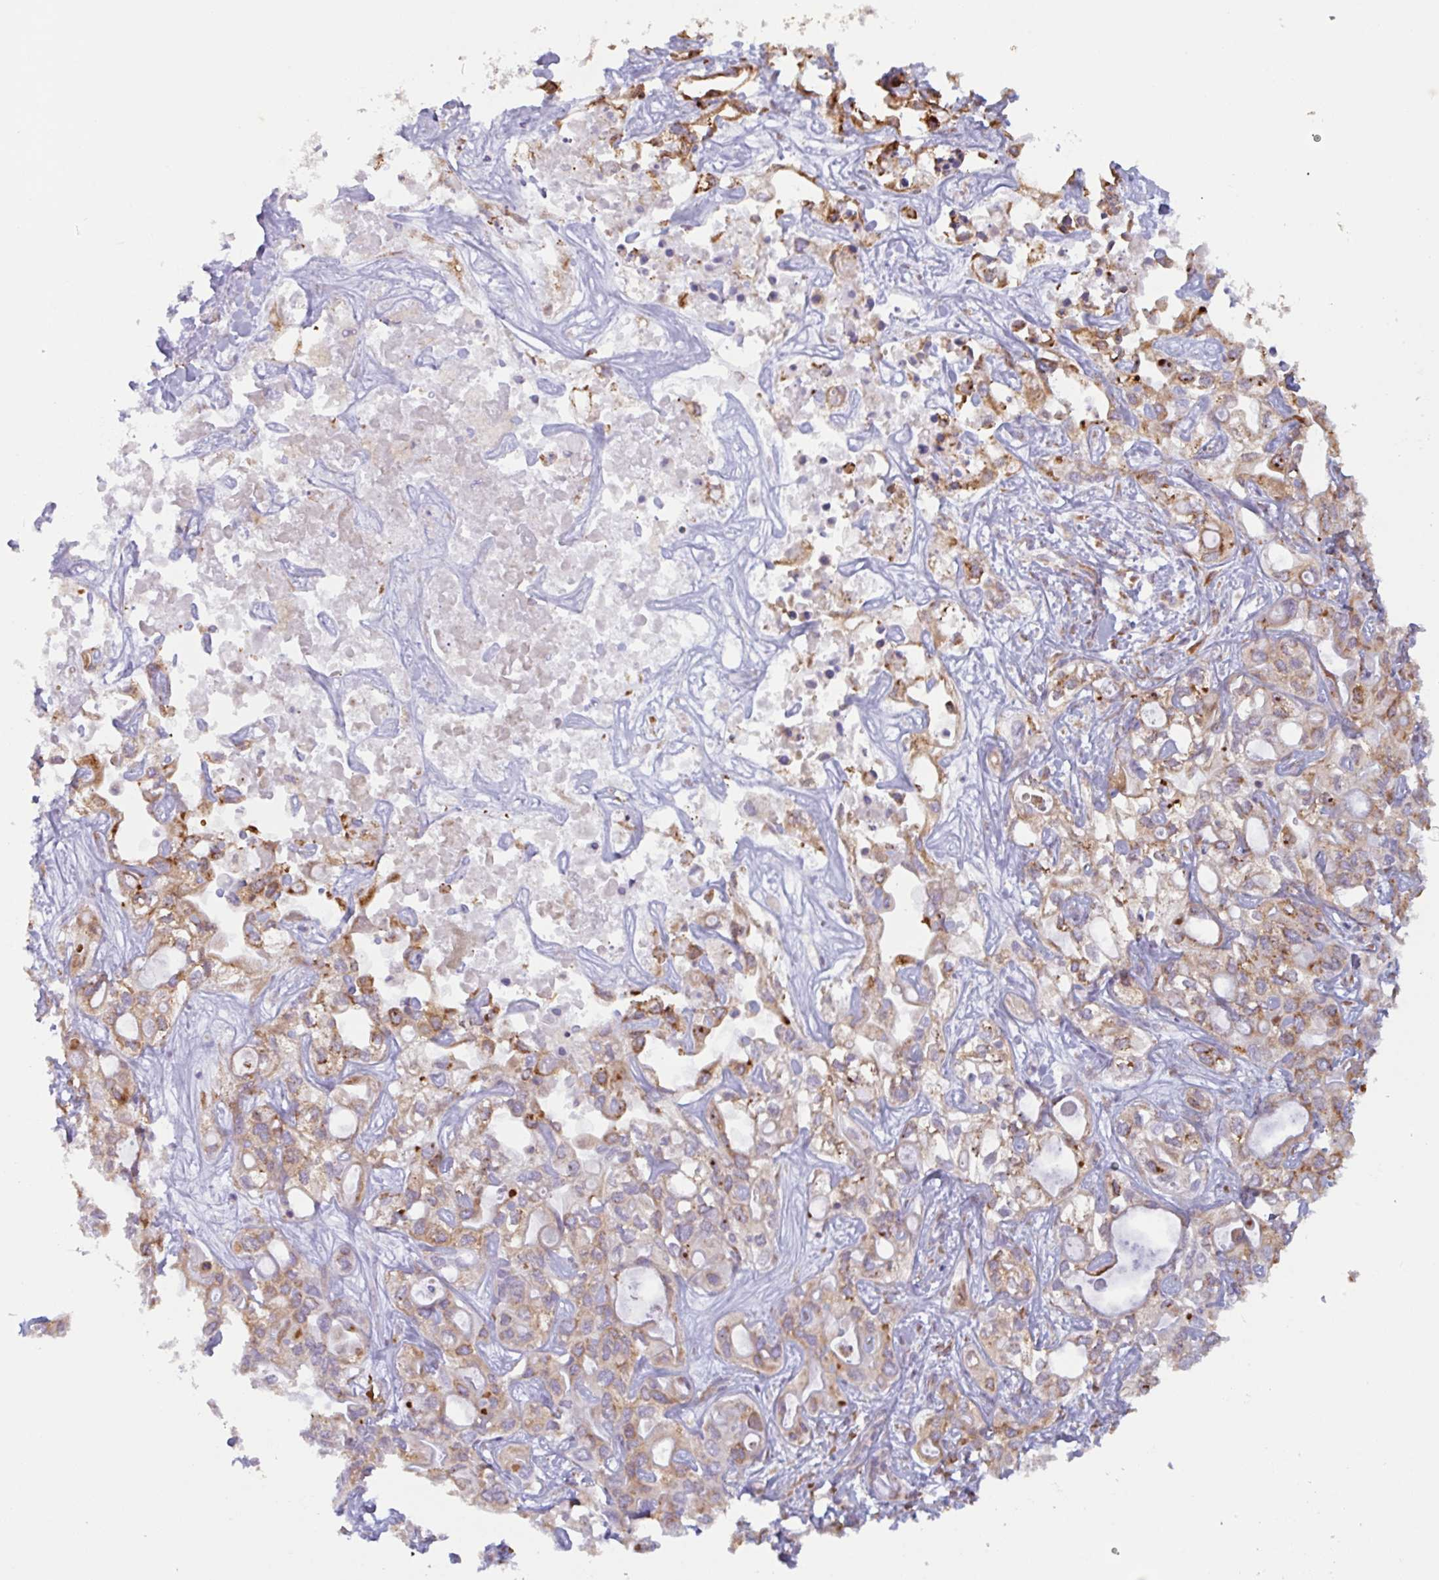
{"staining": {"intensity": "moderate", "quantity": "25%-75%", "location": "cytoplasmic/membranous"}, "tissue": "liver cancer", "cell_type": "Tumor cells", "image_type": "cancer", "snomed": [{"axis": "morphology", "description": "Cholangiocarcinoma"}, {"axis": "topography", "description": "Liver"}], "caption": "Liver cancer stained with IHC demonstrates moderate cytoplasmic/membranous expression in approximately 25%-75% of tumor cells. (Stains: DAB in brown, nuclei in blue, Microscopy: brightfield microscopy at high magnification).", "gene": "DOK4", "patient": {"sex": "female", "age": 64}}